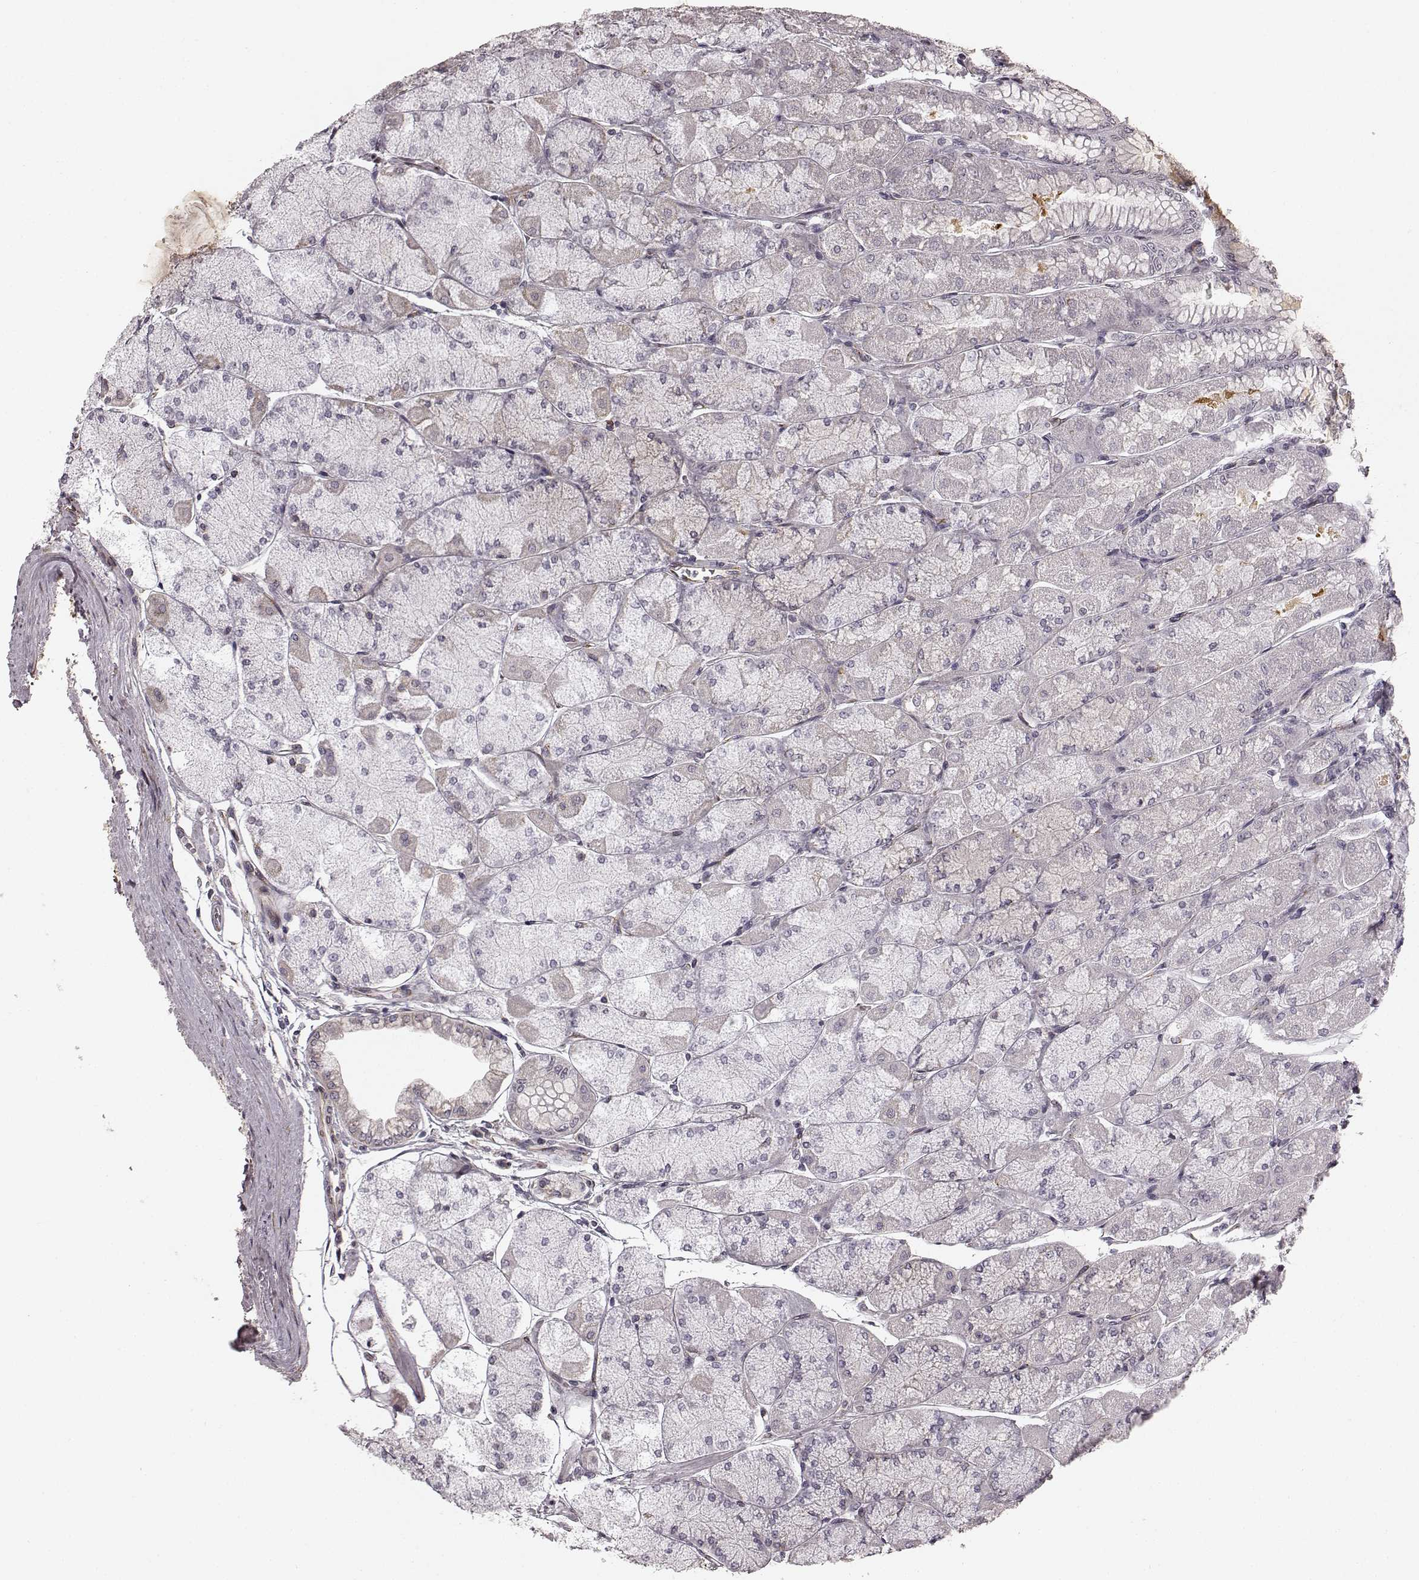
{"staining": {"intensity": "moderate", "quantity": "25%-75%", "location": "cytoplasmic/membranous"}, "tissue": "stomach", "cell_type": "Glandular cells", "image_type": "normal", "snomed": [{"axis": "morphology", "description": "Normal tissue, NOS"}, {"axis": "topography", "description": "Stomach, upper"}], "caption": "A micrograph of human stomach stained for a protein shows moderate cytoplasmic/membranous brown staining in glandular cells. Ihc stains the protein in brown and the nuclei are stained blue.", "gene": "TMEM14A", "patient": {"sex": "male", "age": 60}}